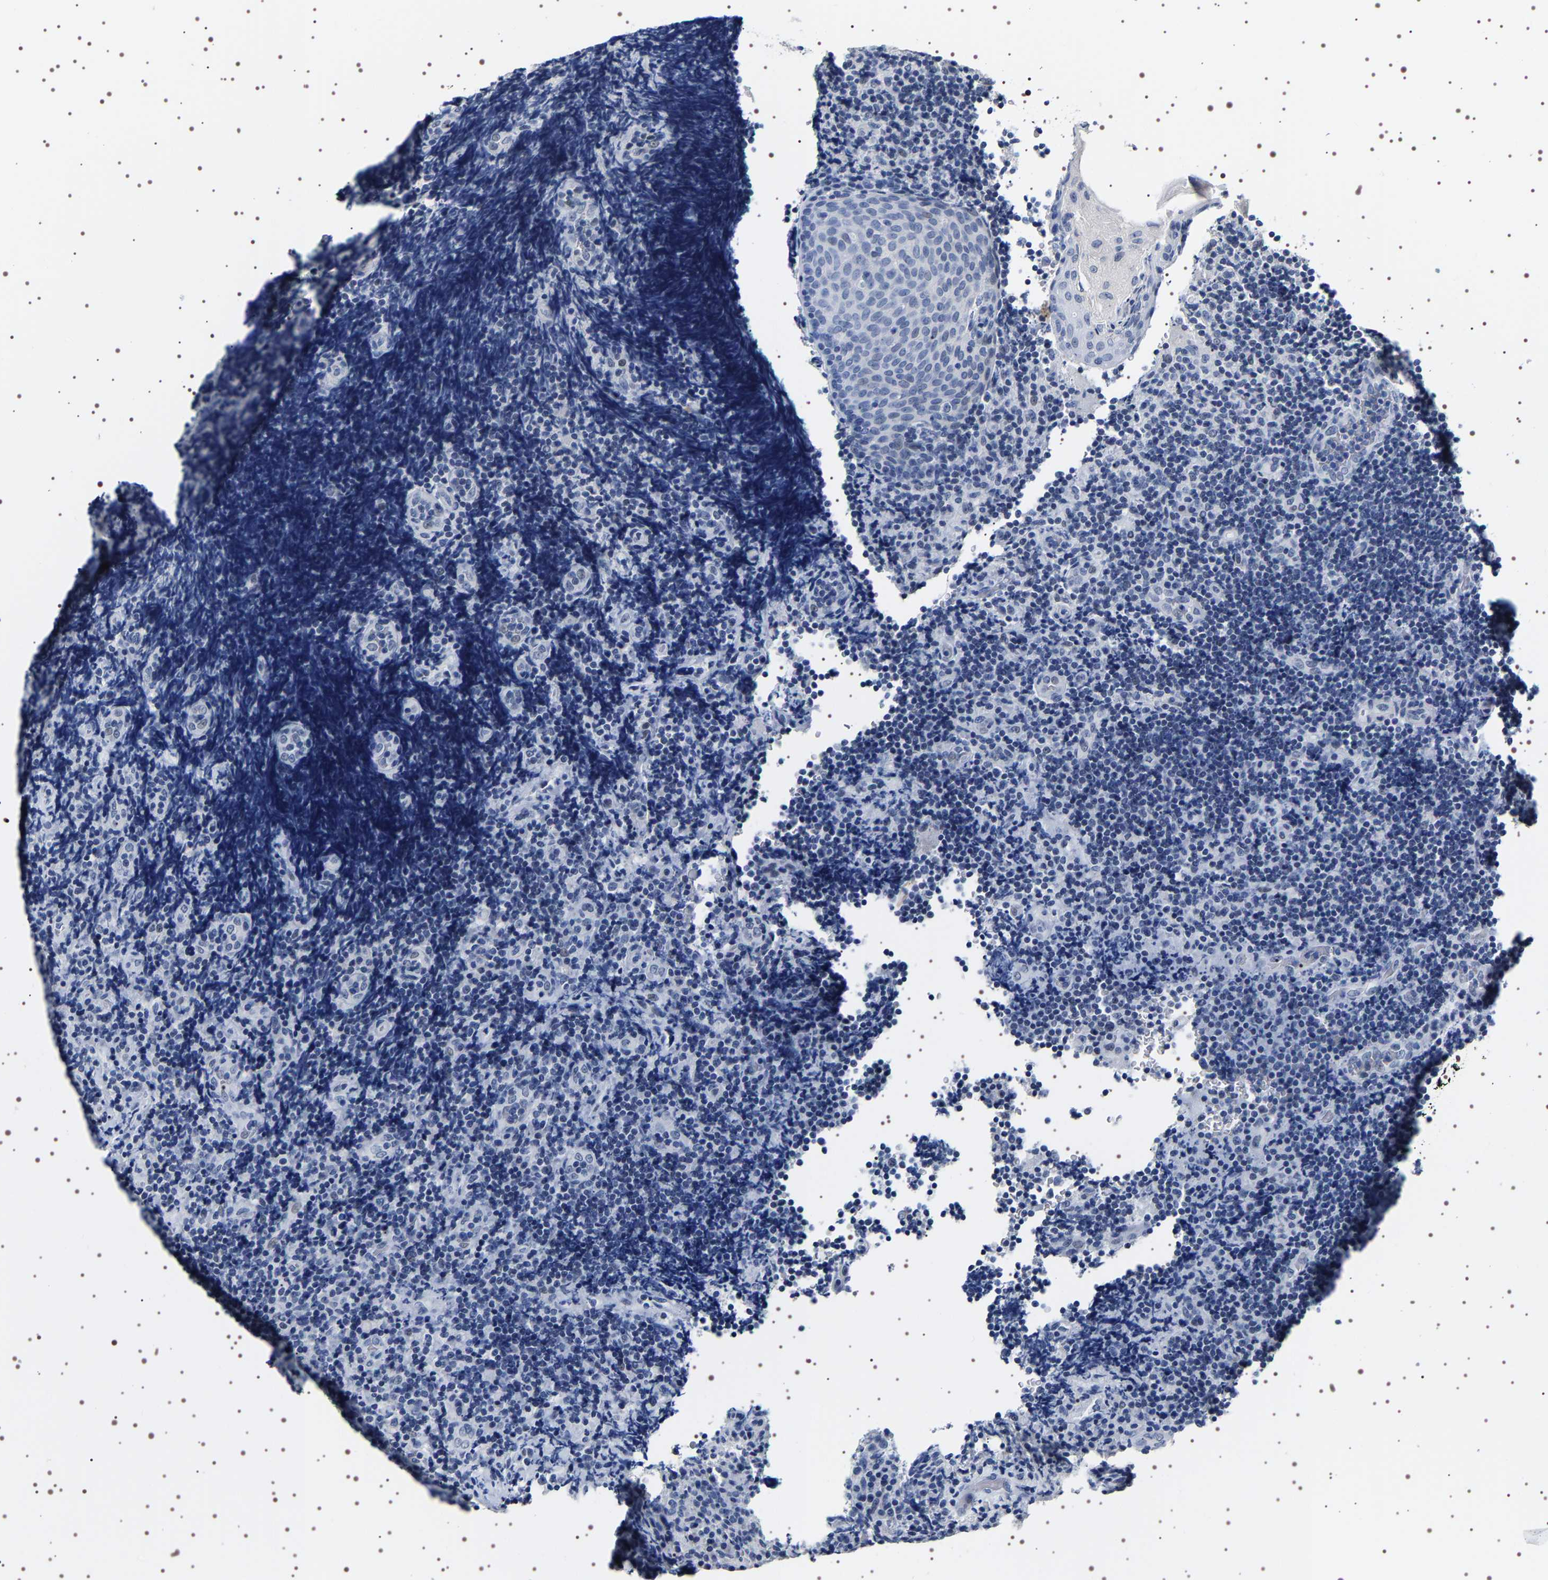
{"staining": {"intensity": "negative", "quantity": "none", "location": "none"}, "tissue": "lymphoma", "cell_type": "Tumor cells", "image_type": "cancer", "snomed": [{"axis": "morphology", "description": "Malignant lymphoma, non-Hodgkin's type, High grade"}, {"axis": "topography", "description": "Tonsil"}], "caption": "A high-resolution micrograph shows IHC staining of lymphoma, which shows no significant expression in tumor cells.", "gene": "UBQLN3", "patient": {"sex": "female", "age": 36}}